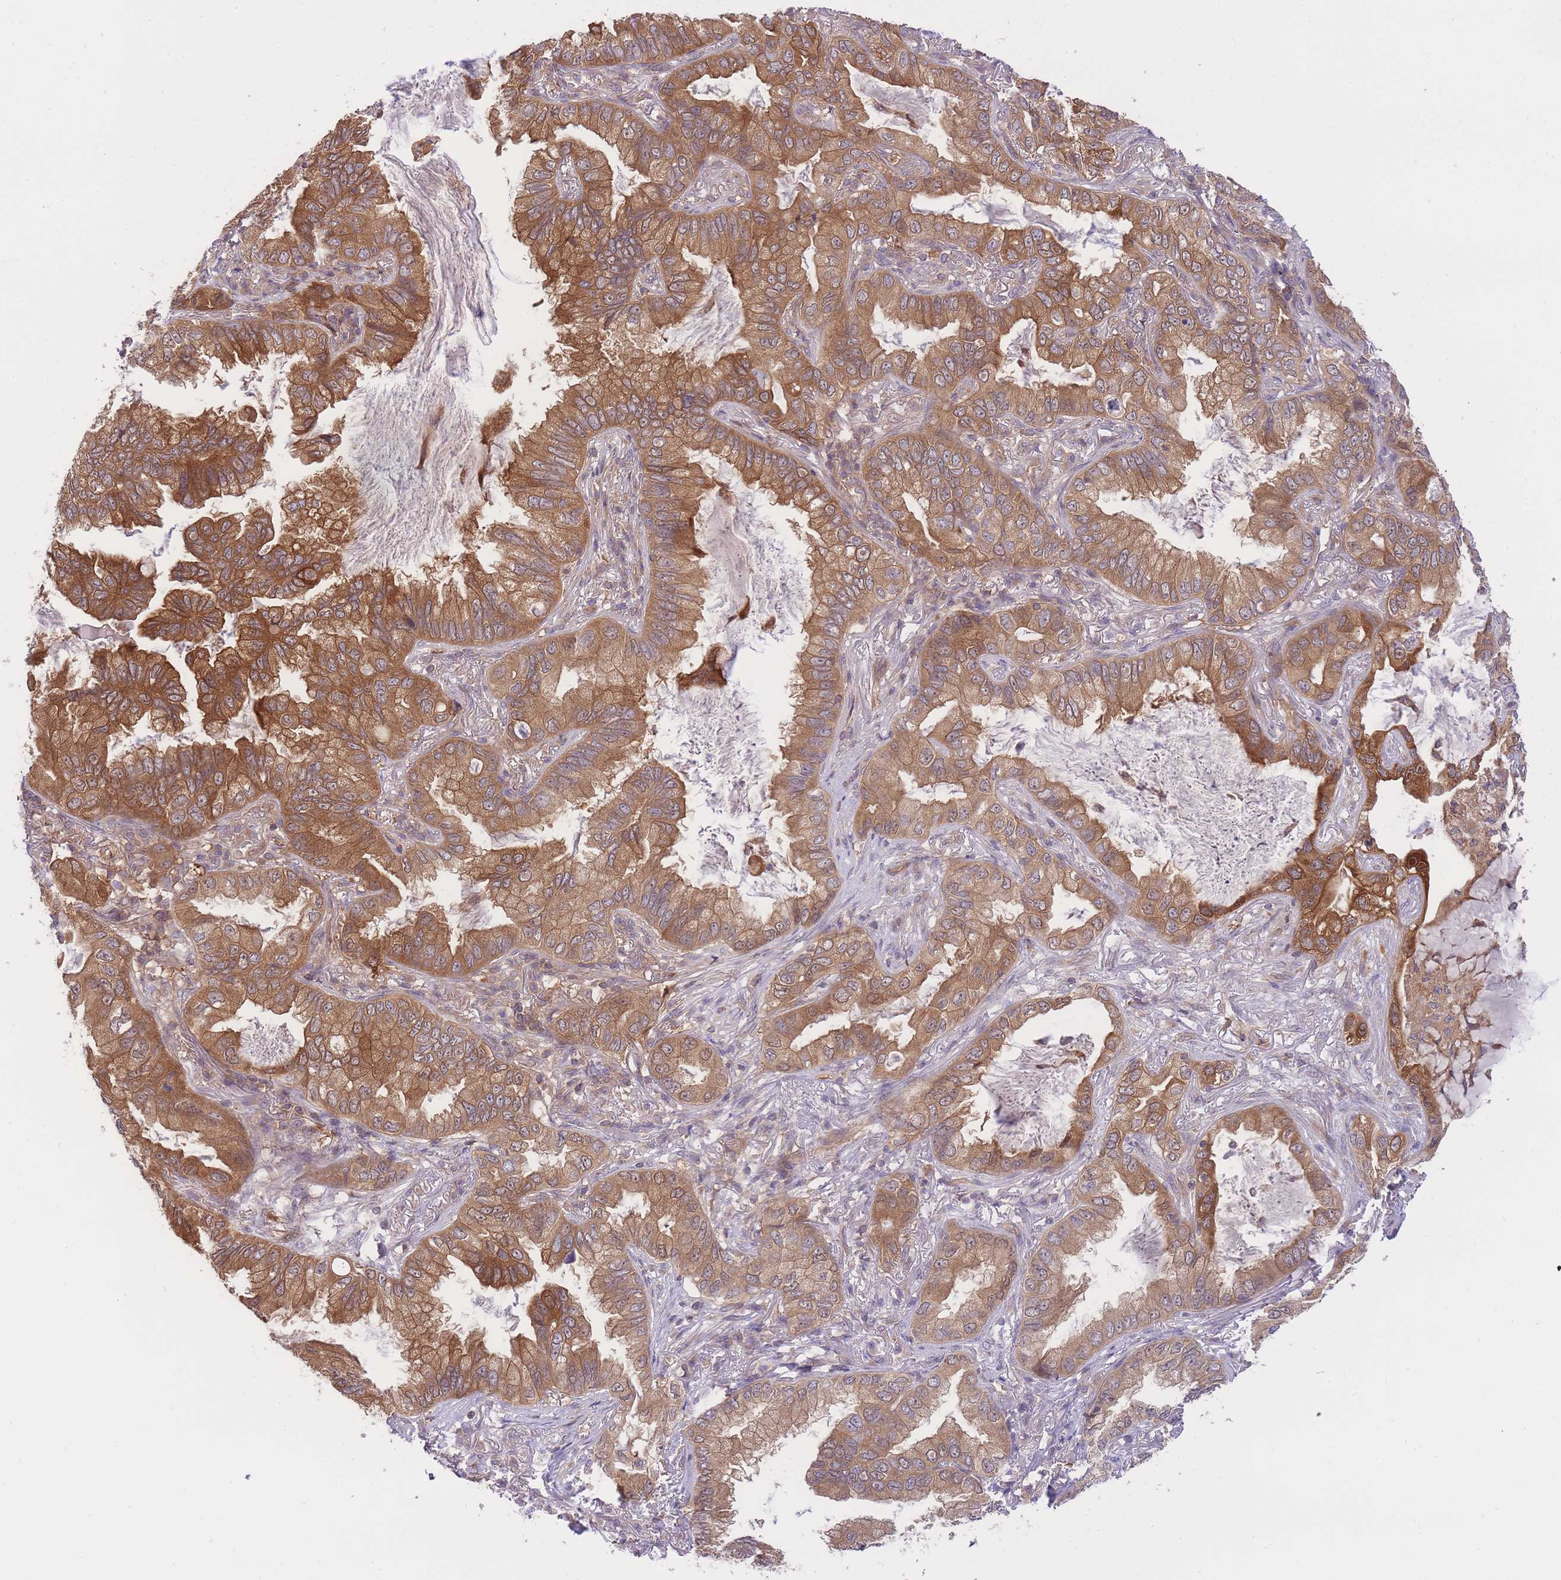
{"staining": {"intensity": "strong", "quantity": ">75%", "location": "cytoplasmic/membranous"}, "tissue": "lung cancer", "cell_type": "Tumor cells", "image_type": "cancer", "snomed": [{"axis": "morphology", "description": "Adenocarcinoma, NOS"}, {"axis": "topography", "description": "Lung"}], "caption": "This is a micrograph of IHC staining of lung cancer, which shows strong positivity in the cytoplasmic/membranous of tumor cells.", "gene": "PREP", "patient": {"sex": "female", "age": 69}}